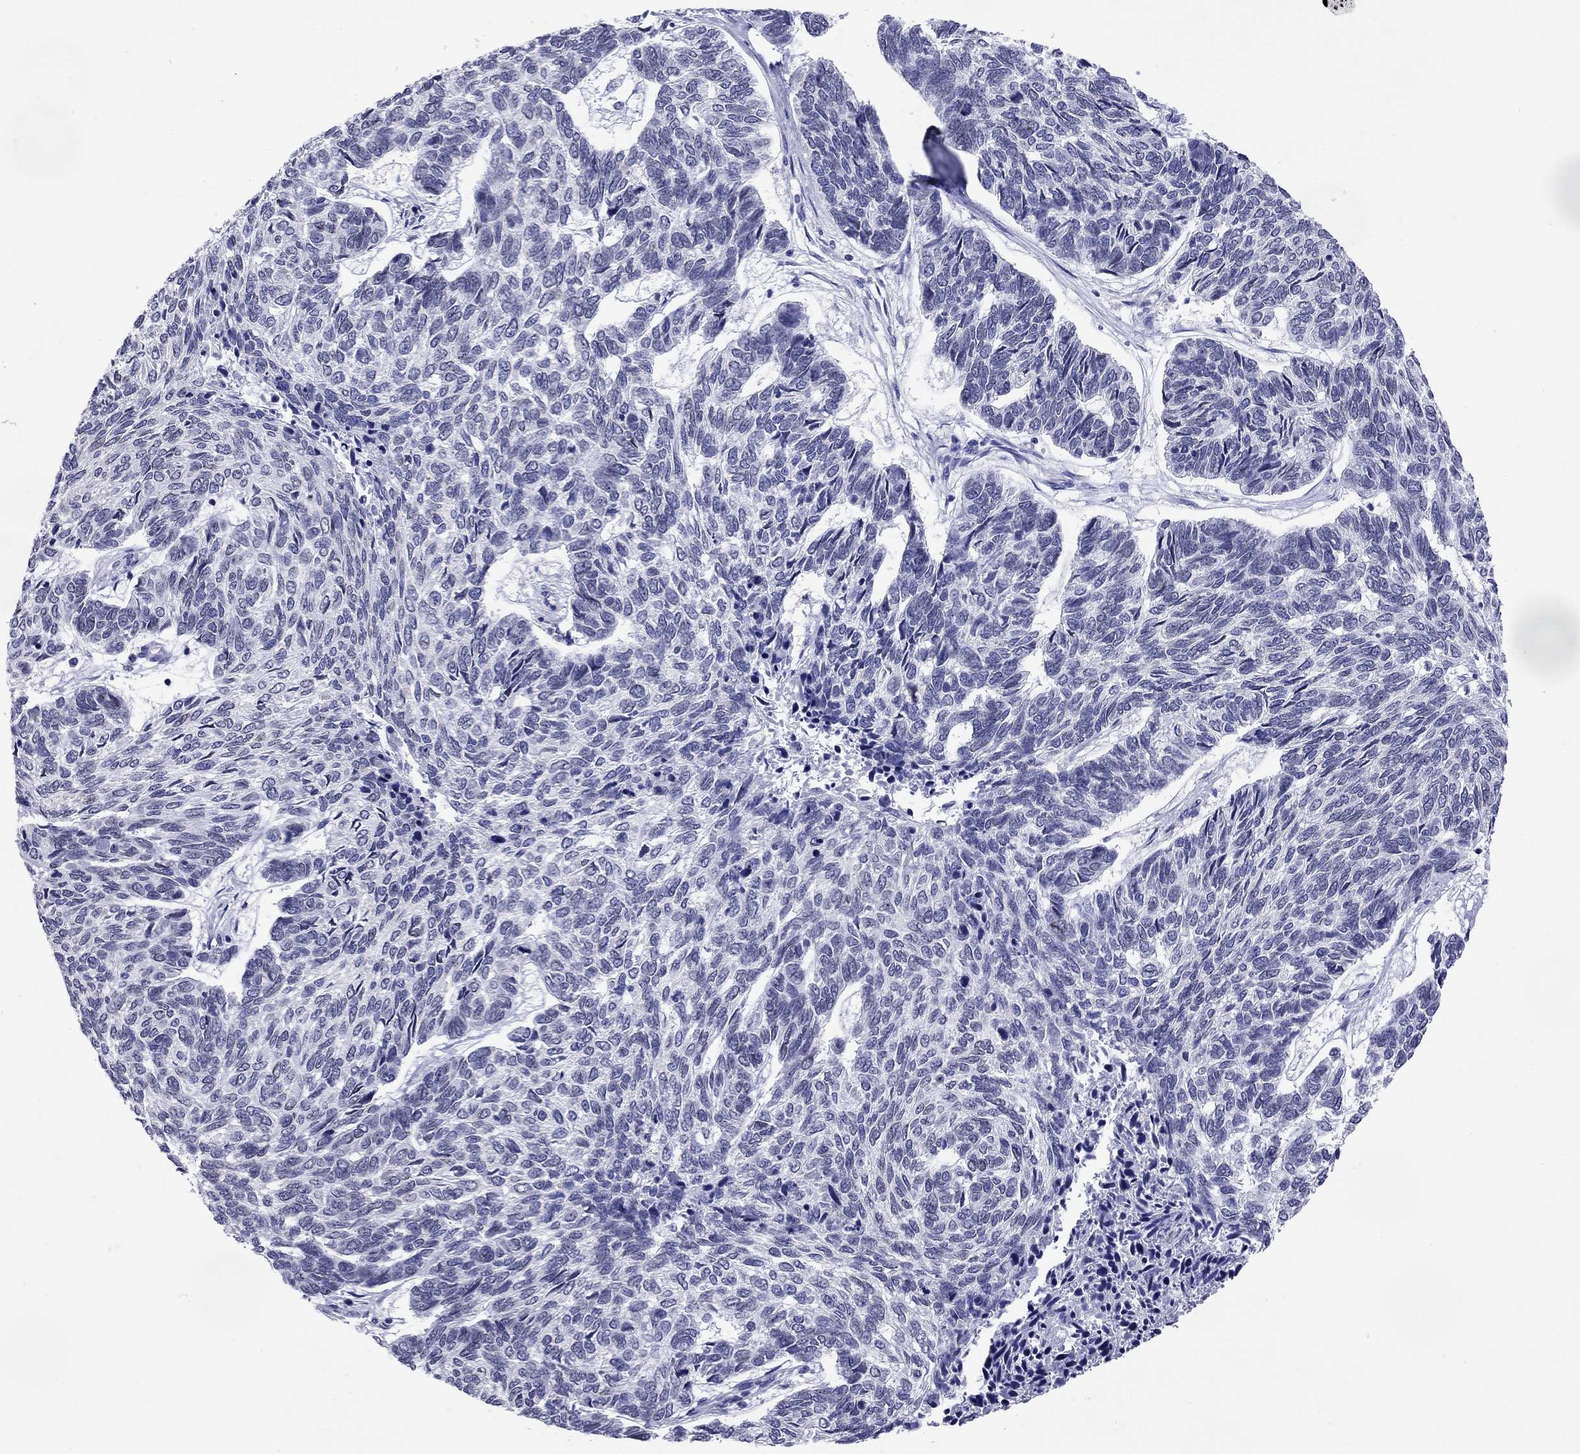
{"staining": {"intensity": "negative", "quantity": "none", "location": "none"}, "tissue": "skin cancer", "cell_type": "Tumor cells", "image_type": "cancer", "snomed": [{"axis": "morphology", "description": "Basal cell carcinoma"}, {"axis": "topography", "description": "Skin"}], "caption": "Skin basal cell carcinoma was stained to show a protein in brown. There is no significant expression in tumor cells.", "gene": "ARMC12", "patient": {"sex": "female", "age": 65}}